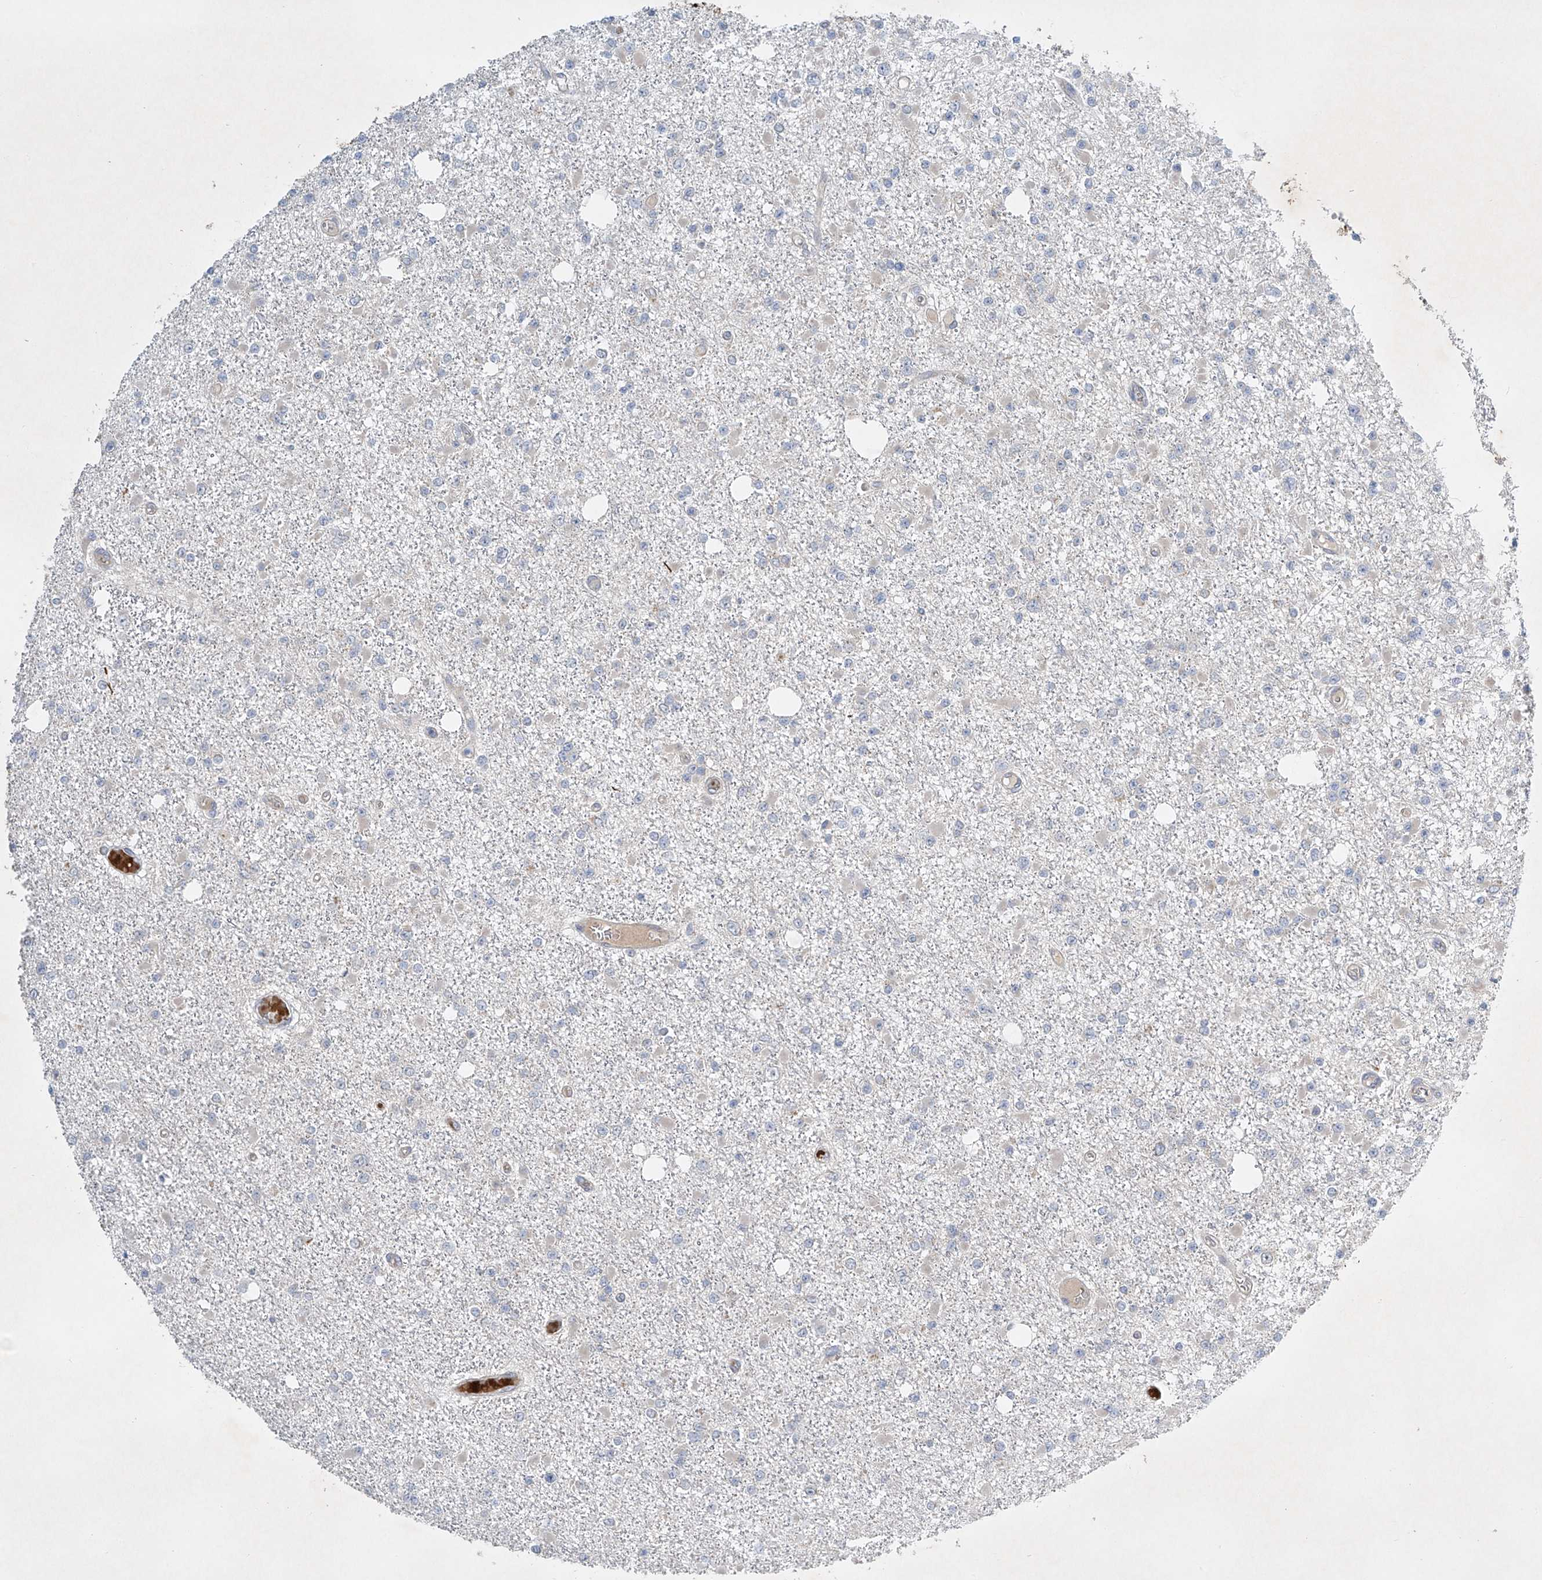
{"staining": {"intensity": "negative", "quantity": "none", "location": "none"}, "tissue": "glioma", "cell_type": "Tumor cells", "image_type": "cancer", "snomed": [{"axis": "morphology", "description": "Glioma, malignant, Low grade"}, {"axis": "topography", "description": "Brain"}], "caption": "Image shows no protein expression in tumor cells of malignant low-grade glioma tissue.", "gene": "TJAP1", "patient": {"sex": "female", "age": 22}}